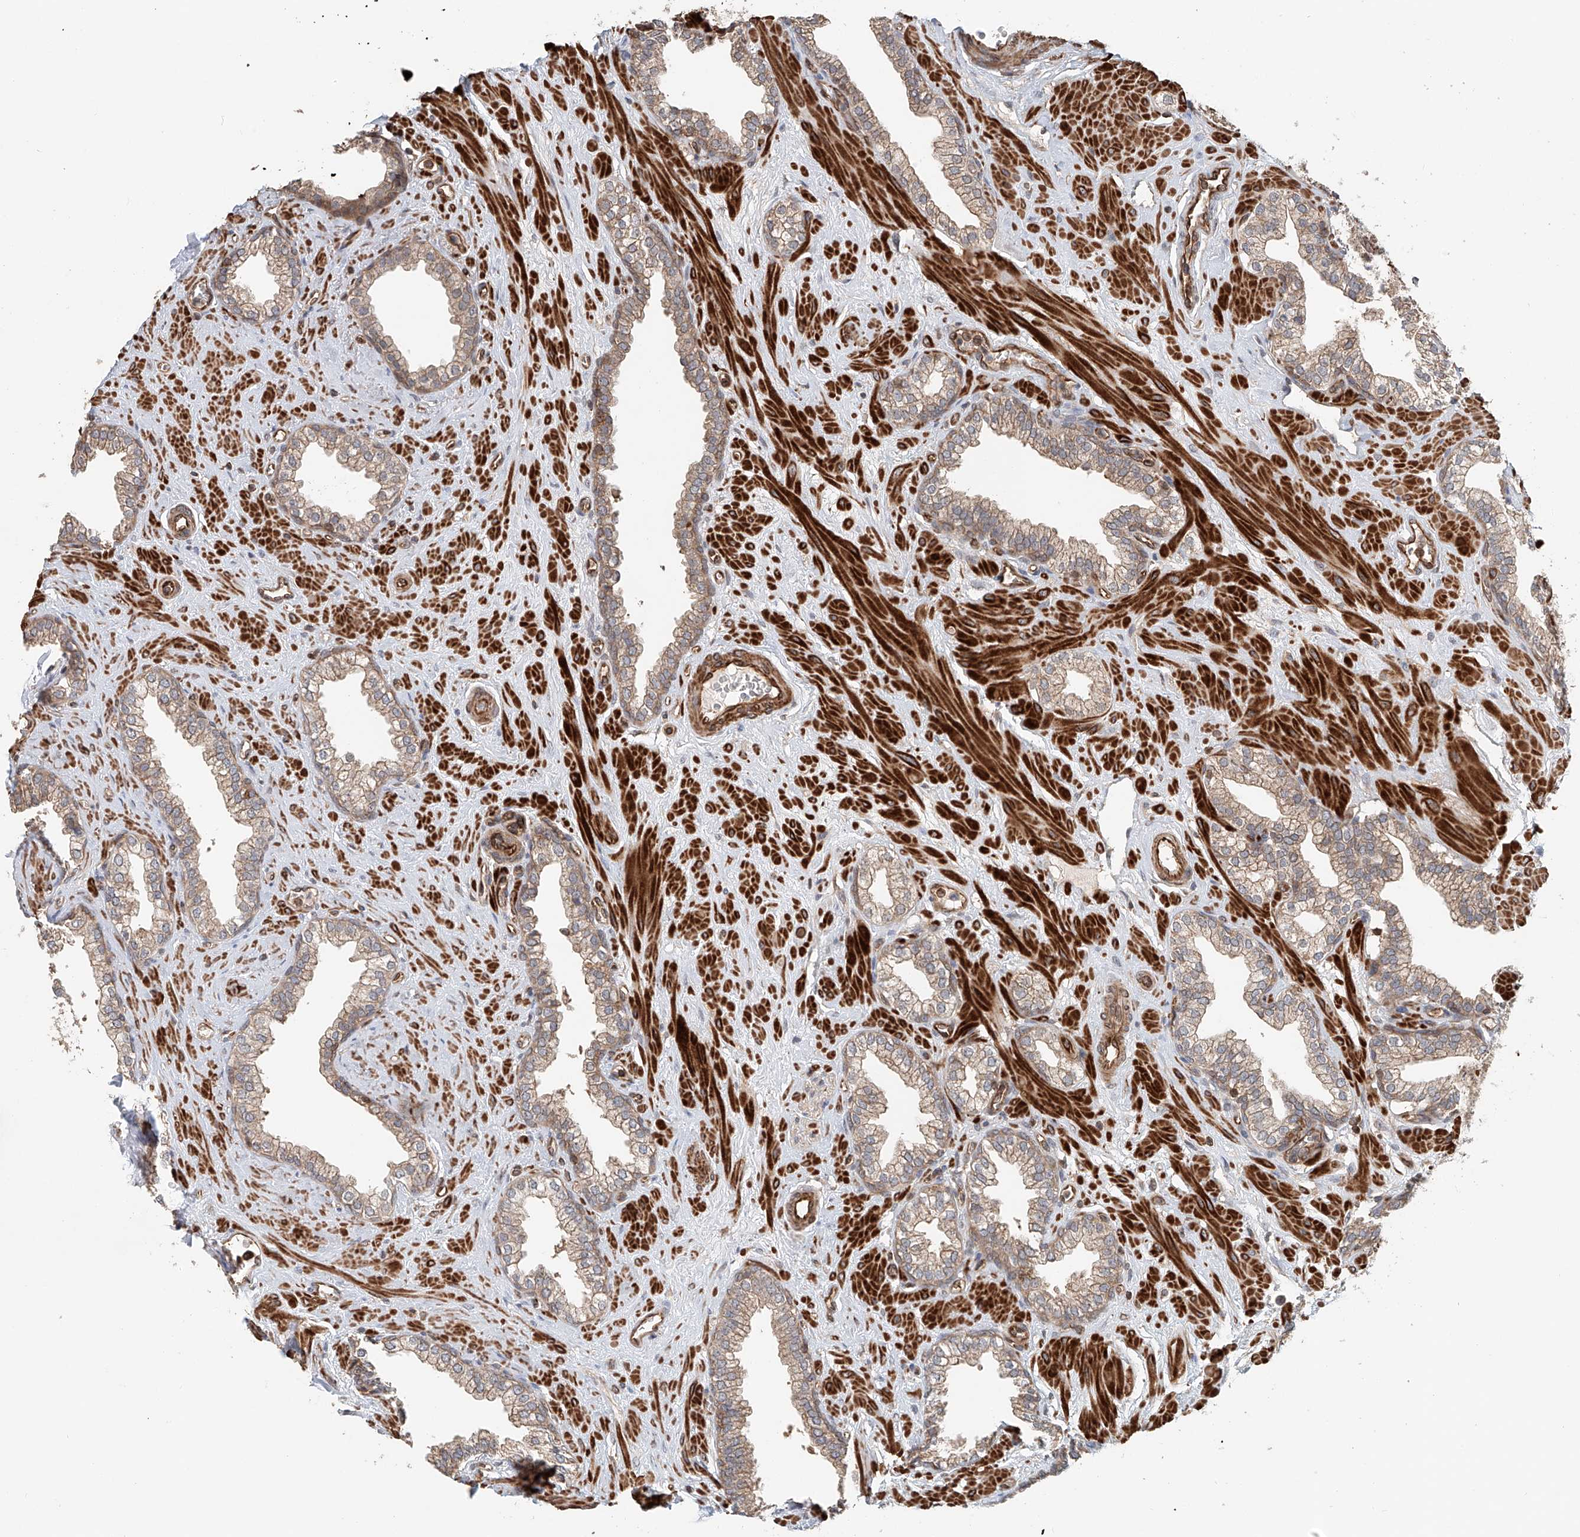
{"staining": {"intensity": "weak", "quantity": "25%-75%", "location": "cytoplasmic/membranous"}, "tissue": "prostate", "cell_type": "Glandular cells", "image_type": "normal", "snomed": [{"axis": "morphology", "description": "Normal tissue, NOS"}, {"axis": "morphology", "description": "Urothelial carcinoma, Low grade"}, {"axis": "topography", "description": "Urinary bladder"}, {"axis": "topography", "description": "Prostate"}], "caption": "Human prostate stained with a protein marker shows weak staining in glandular cells.", "gene": "FRYL", "patient": {"sex": "male", "age": 60}}